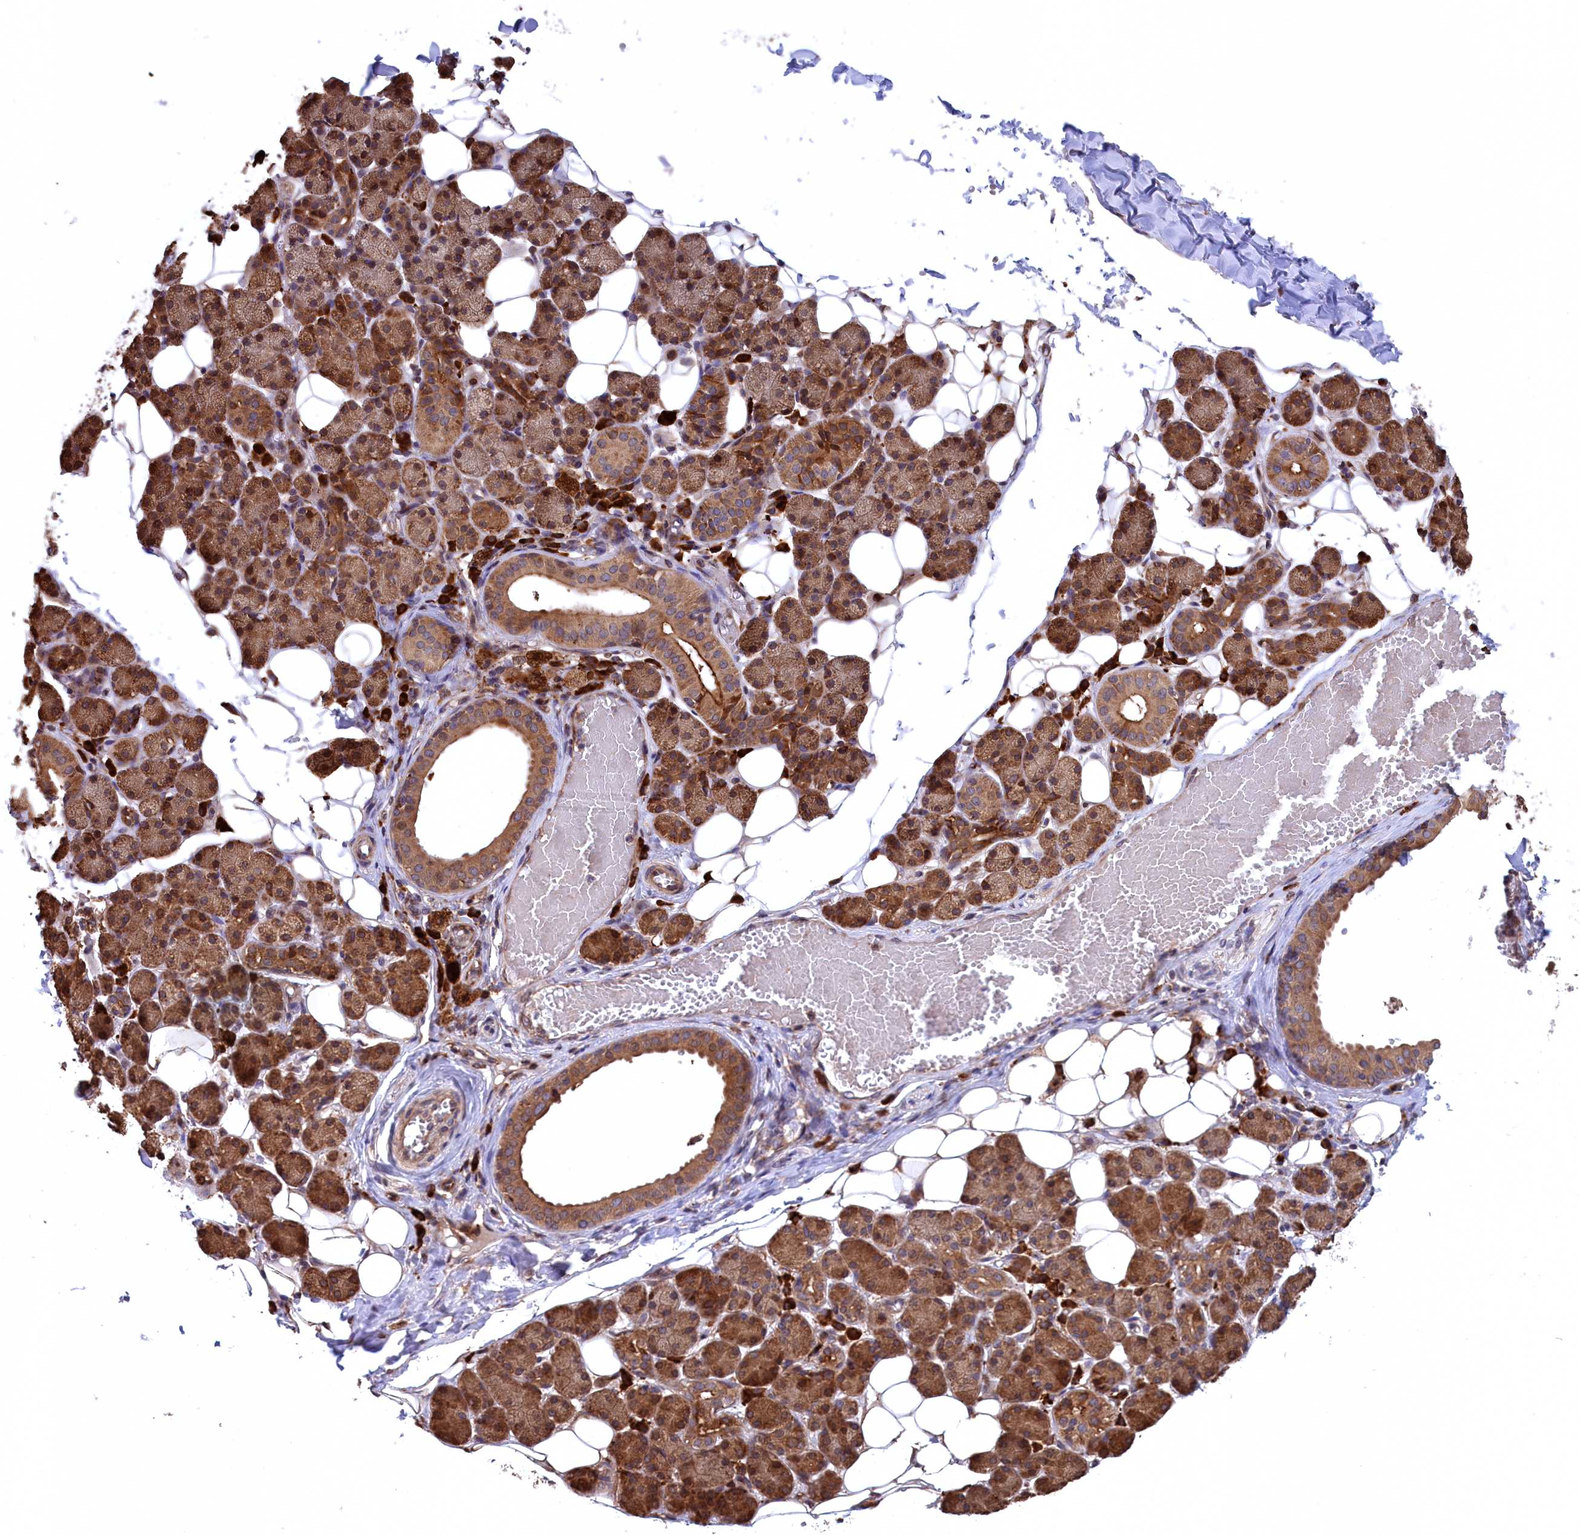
{"staining": {"intensity": "moderate", "quantity": ">75%", "location": "cytoplasmic/membranous"}, "tissue": "salivary gland", "cell_type": "Glandular cells", "image_type": "normal", "snomed": [{"axis": "morphology", "description": "Normal tissue, NOS"}, {"axis": "topography", "description": "Salivary gland"}], "caption": "Glandular cells reveal moderate cytoplasmic/membranous positivity in about >75% of cells in unremarkable salivary gland.", "gene": "PLA2G4C", "patient": {"sex": "female", "age": 33}}